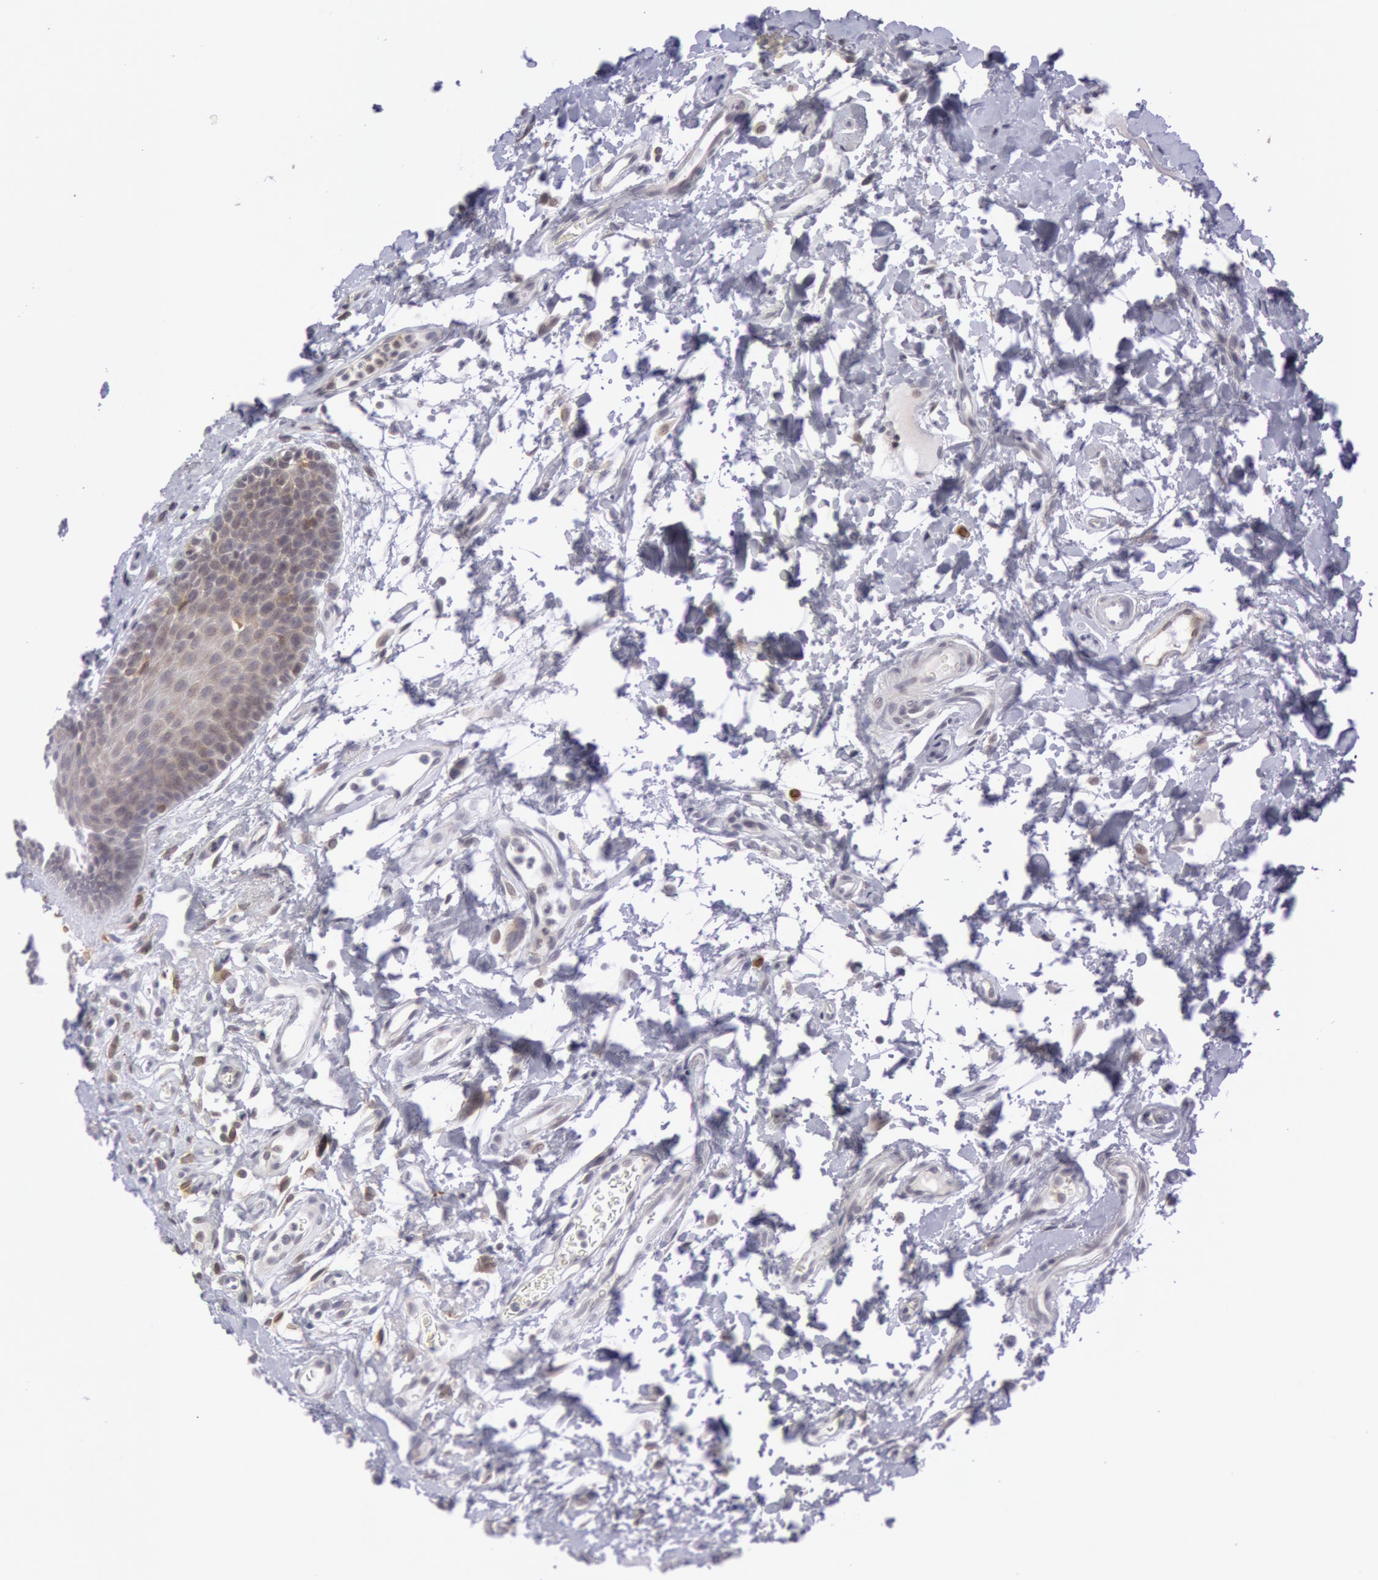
{"staining": {"intensity": "weak", "quantity": "<25%", "location": "cytoplasmic/membranous"}, "tissue": "oral mucosa", "cell_type": "Squamous epithelial cells", "image_type": "normal", "snomed": [{"axis": "morphology", "description": "Normal tissue, NOS"}, {"axis": "topography", "description": "Oral tissue"}], "caption": "Immunohistochemistry of unremarkable oral mucosa exhibits no expression in squamous epithelial cells.", "gene": "PTGS2", "patient": {"sex": "male", "age": 62}}